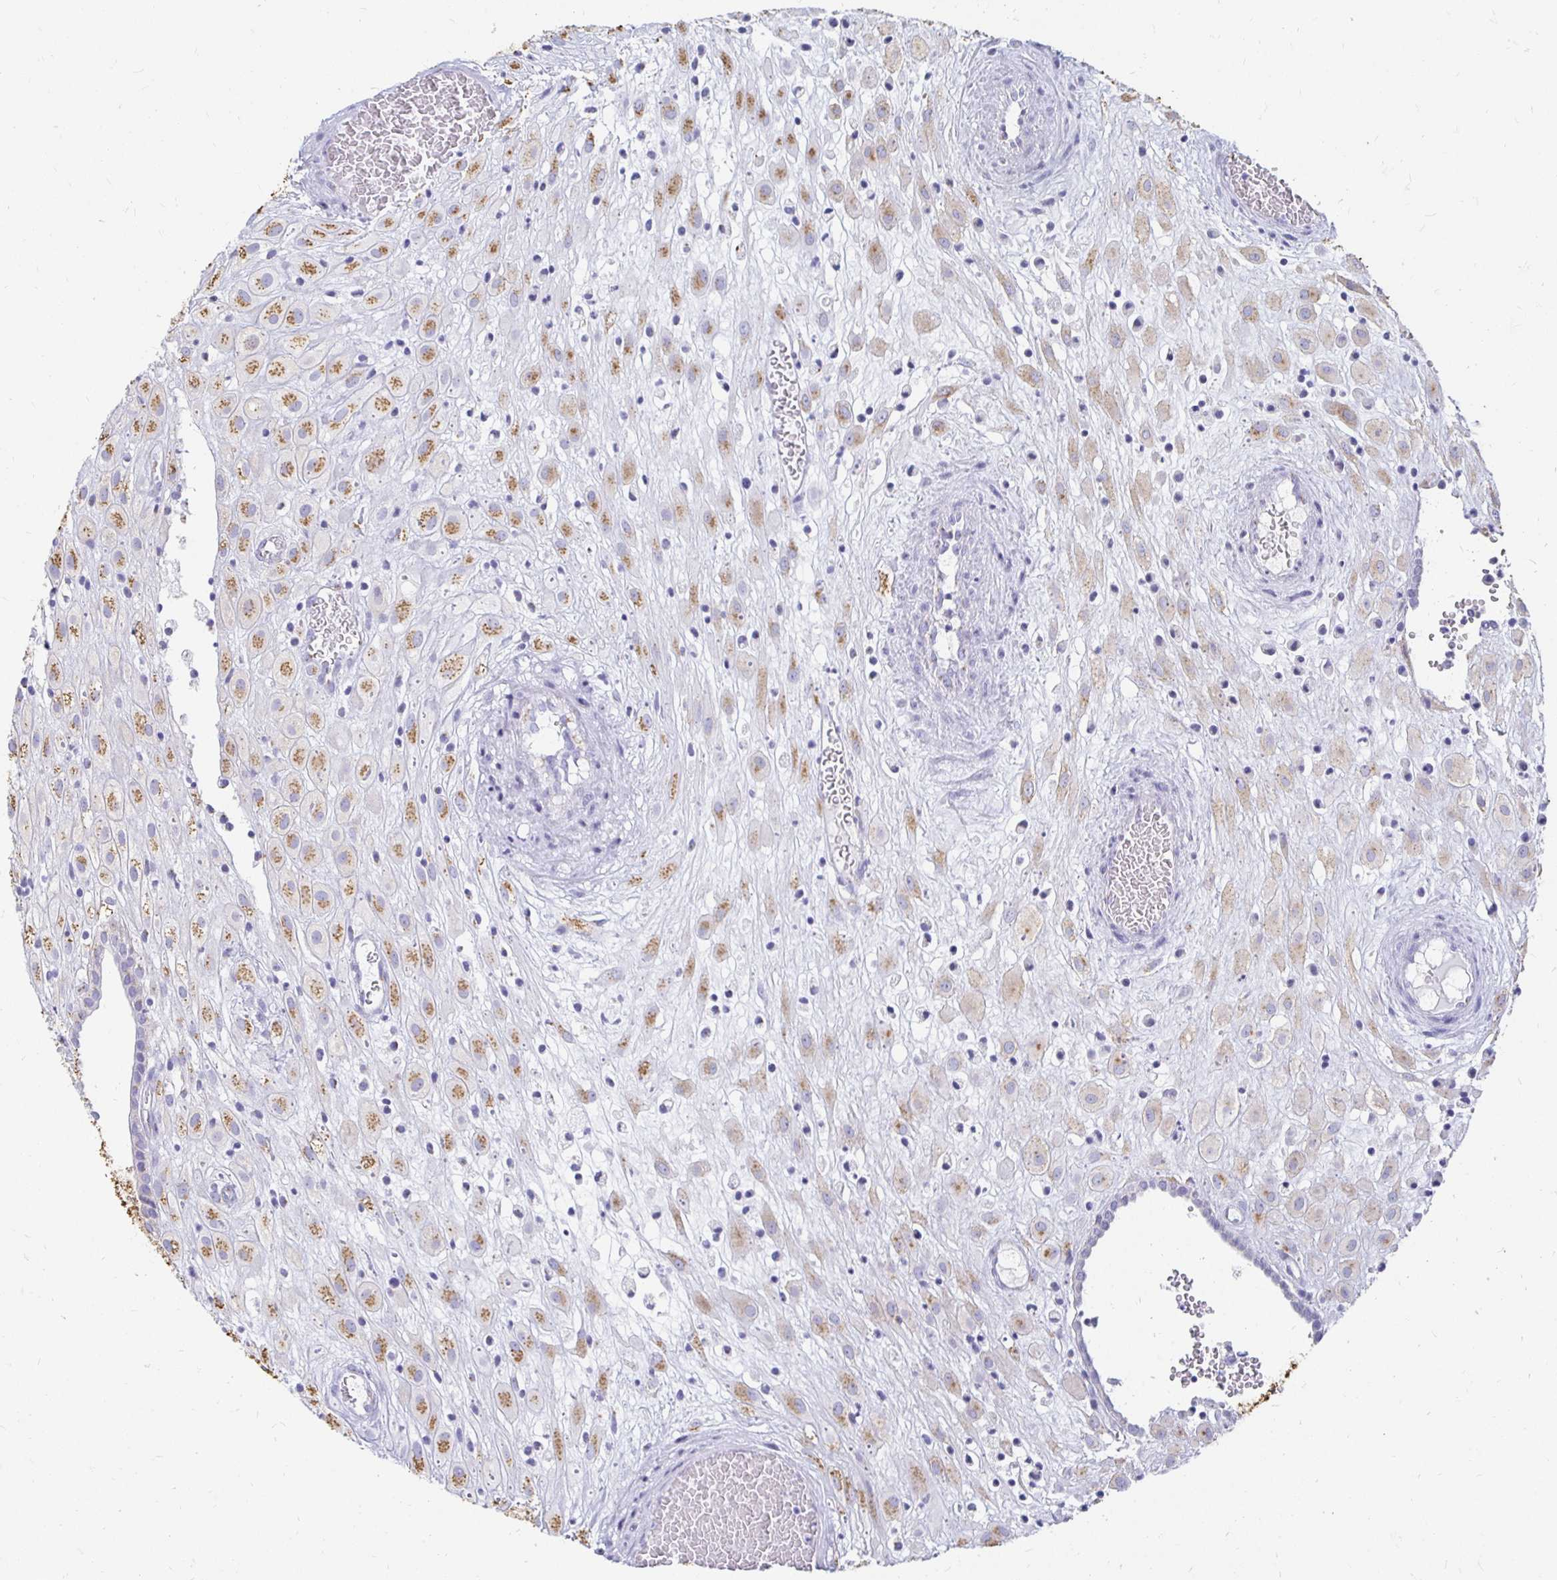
{"staining": {"intensity": "moderate", "quantity": ">75%", "location": "cytoplasmic/membranous"}, "tissue": "placenta", "cell_type": "Decidual cells", "image_type": "normal", "snomed": [{"axis": "morphology", "description": "Normal tissue, NOS"}, {"axis": "topography", "description": "Placenta"}], "caption": "Placenta stained with IHC demonstrates moderate cytoplasmic/membranous staining in approximately >75% of decidual cells.", "gene": "PAGE4", "patient": {"sex": "female", "age": 24}}